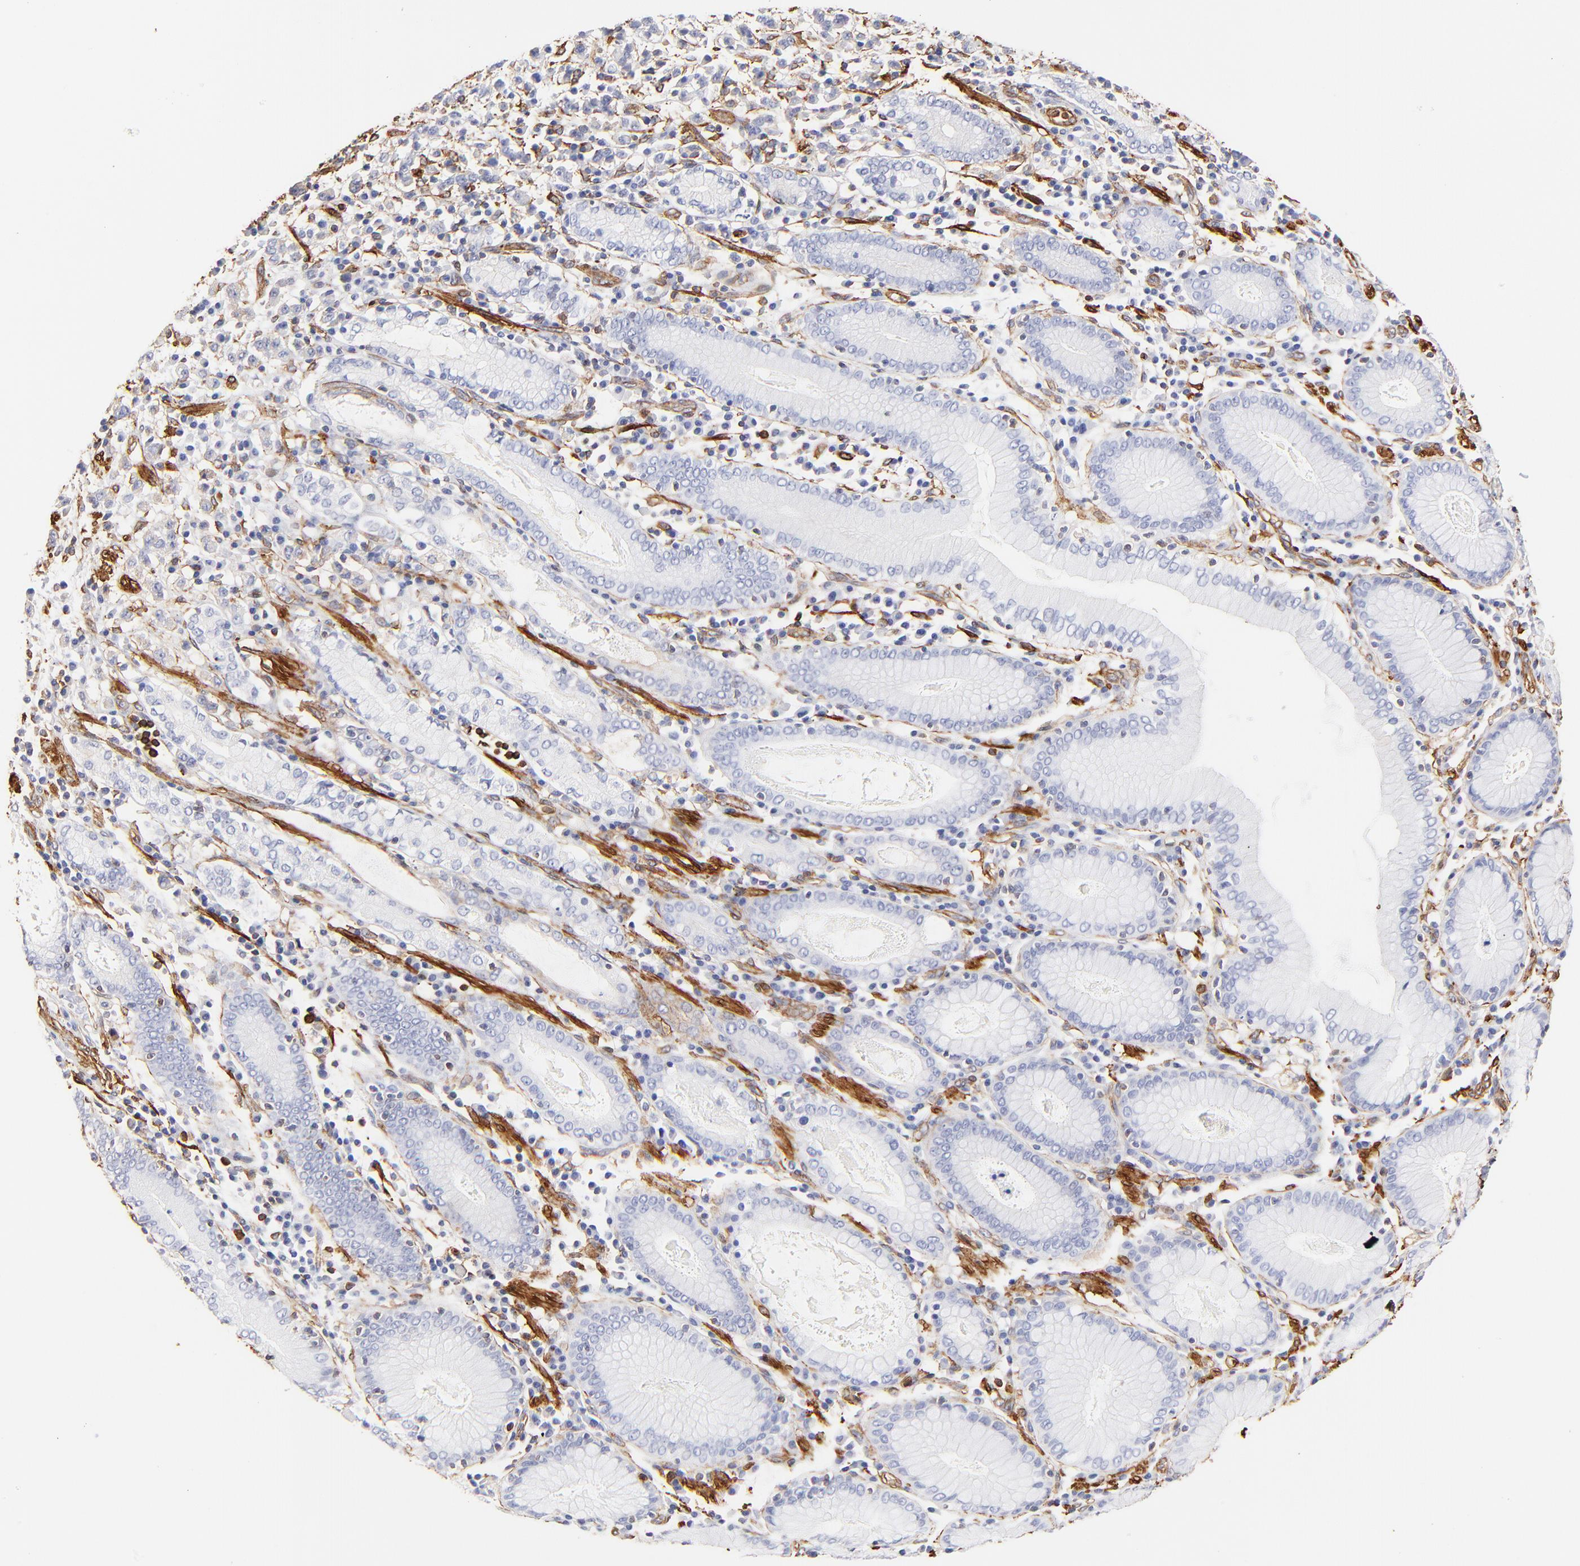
{"staining": {"intensity": "weak", "quantity": "<25%", "location": "cytoplasmic/membranous"}, "tissue": "stomach cancer", "cell_type": "Tumor cells", "image_type": "cancer", "snomed": [{"axis": "morphology", "description": "Adenocarcinoma, NOS"}, {"axis": "topography", "description": "Stomach, lower"}], "caption": "Immunohistochemistry micrograph of neoplastic tissue: stomach adenocarcinoma stained with DAB (3,3'-diaminobenzidine) reveals no significant protein staining in tumor cells.", "gene": "FLNA", "patient": {"sex": "male", "age": 88}}